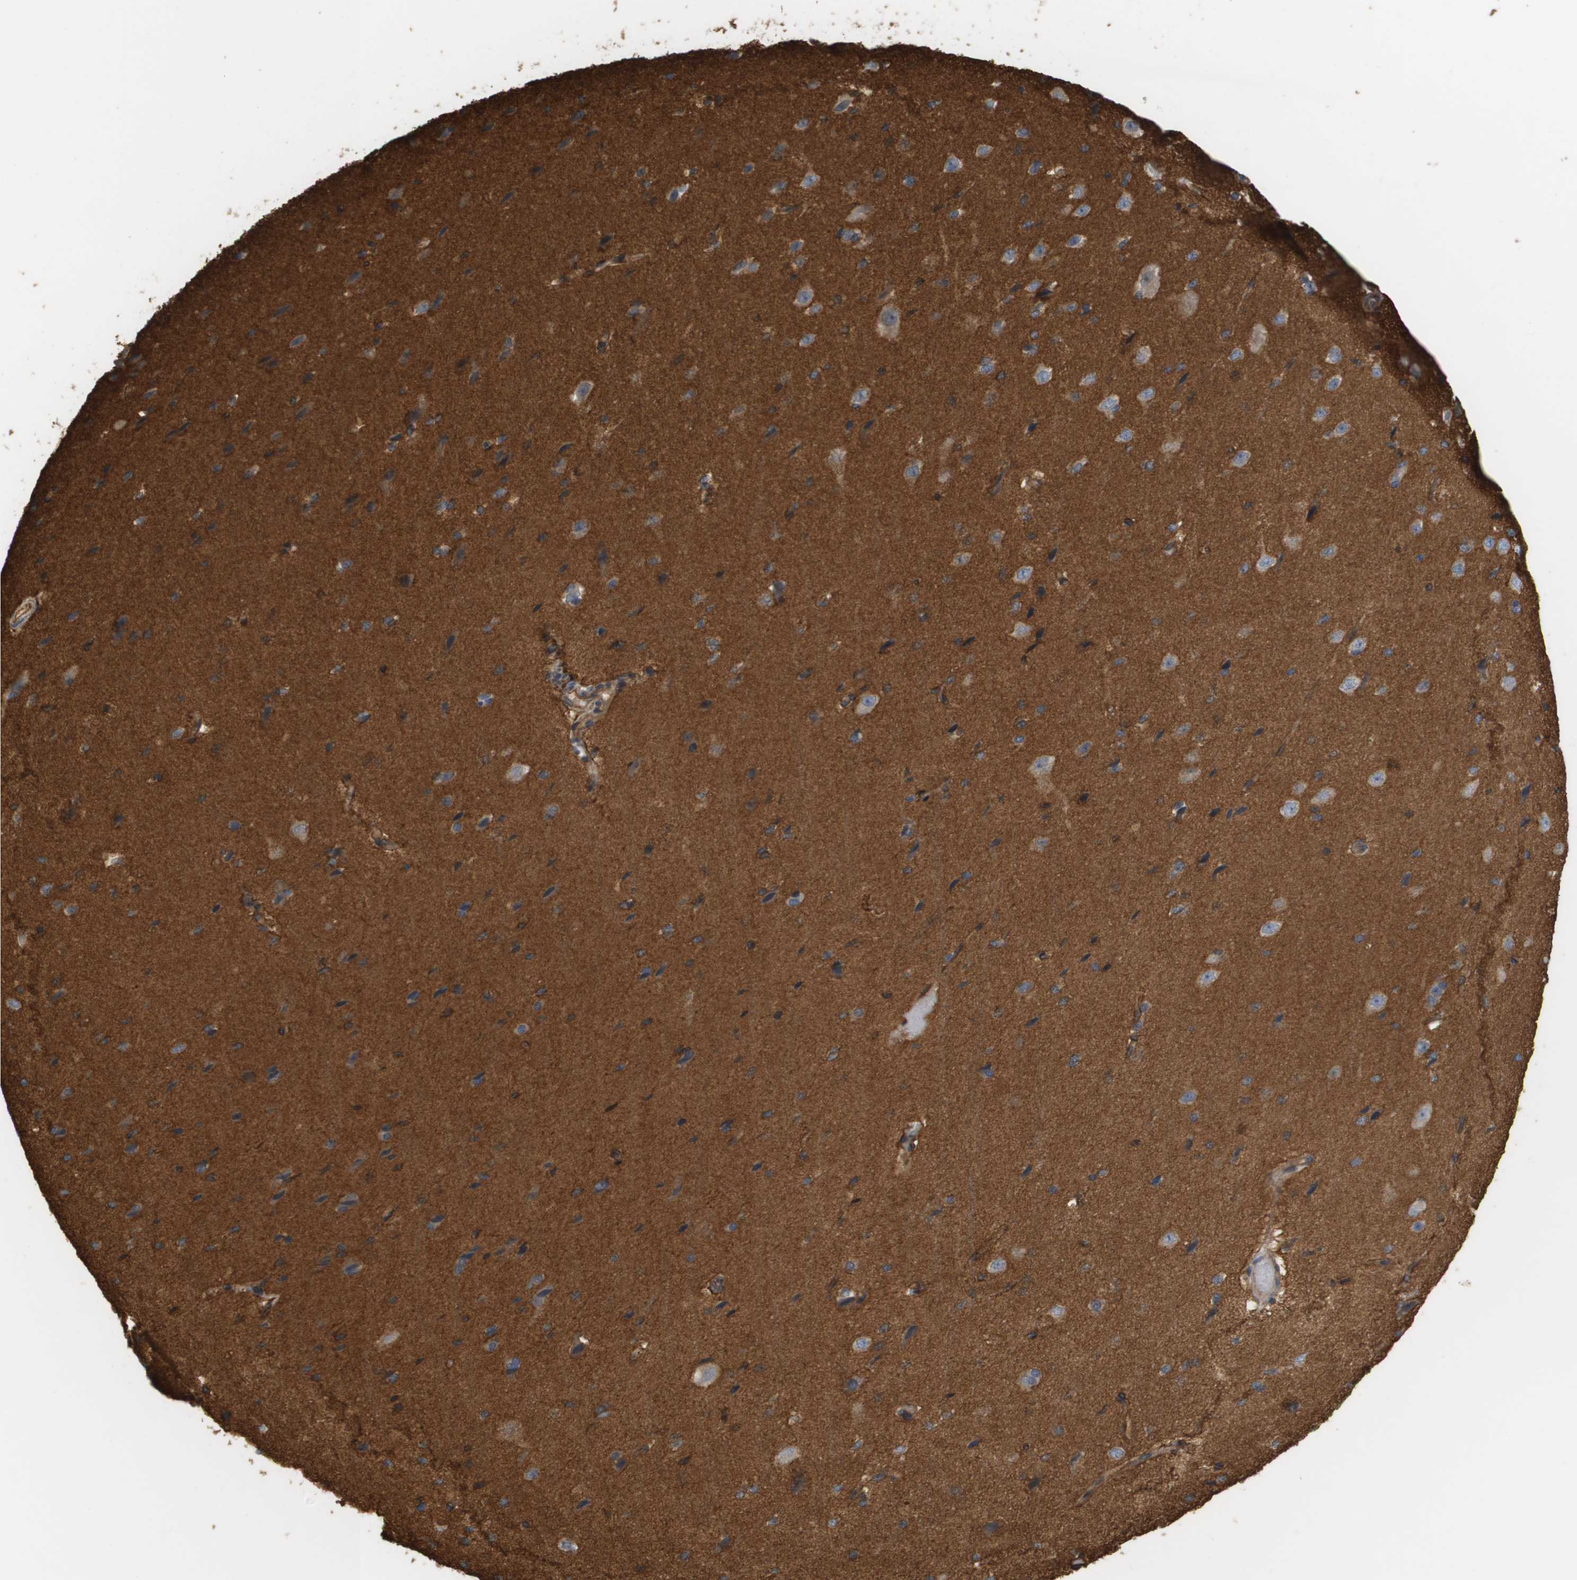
{"staining": {"intensity": "moderate", "quantity": ">75%", "location": "cytoplasmic/membranous"}, "tissue": "cerebral cortex", "cell_type": "Endothelial cells", "image_type": "normal", "snomed": [{"axis": "morphology", "description": "Normal tissue, NOS"}, {"axis": "morphology", "description": "Developmental malformation"}, {"axis": "topography", "description": "Cerebral cortex"}], "caption": "Cerebral cortex stained with immunohistochemistry (IHC) shows moderate cytoplasmic/membranous staining in approximately >75% of endothelial cells.", "gene": "SGMS2", "patient": {"sex": "female", "age": 30}}